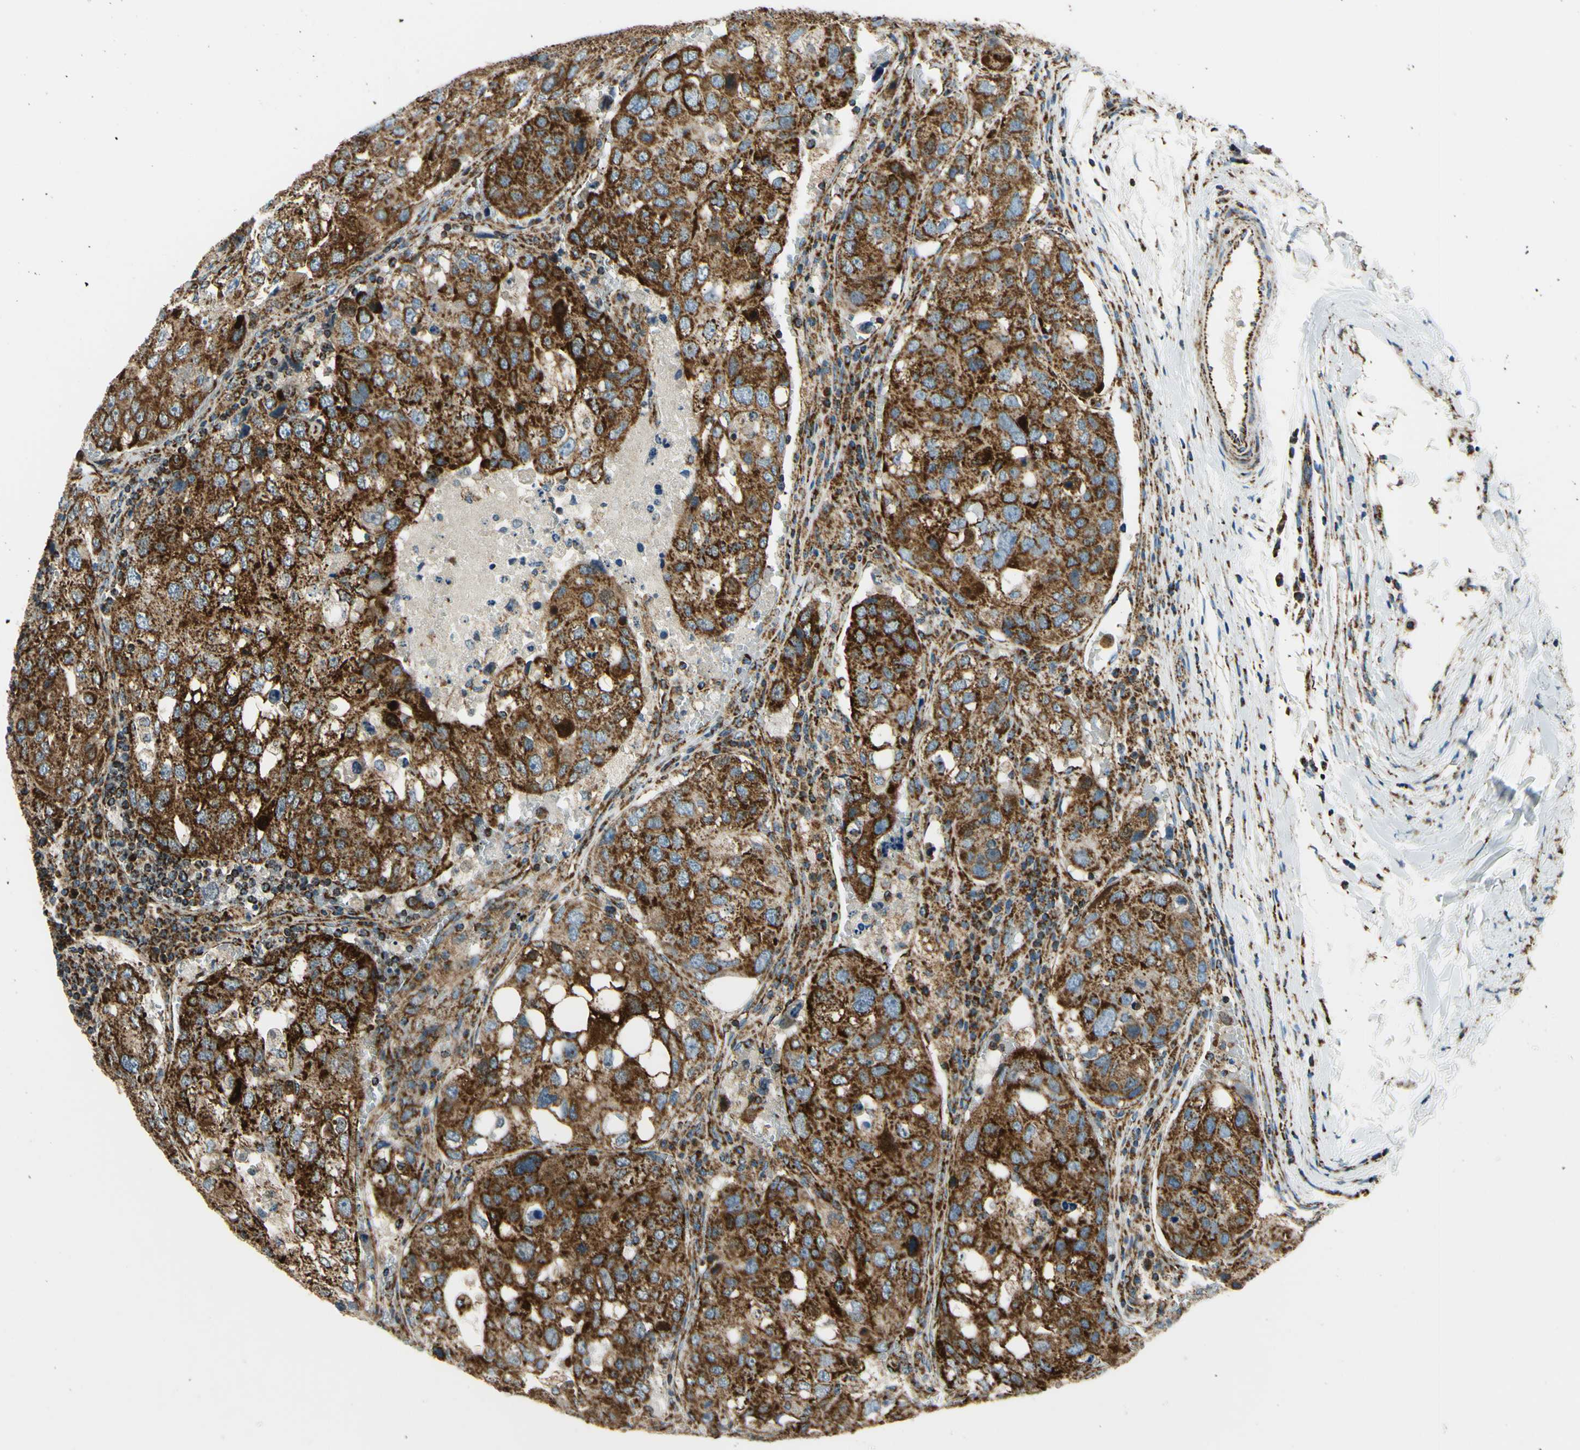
{"staining": {"intensity": "strong", "quantity": ">75%", "location": "cytoplasmic/membranous"}, "tissue": "urothelial cancer", "cell_type": "Tumor cells", "image_type": "cancer", "snomed": [{"axis": "morphology", "description": "Urothelial carcinoma, High grade"}, {"axis": "topography", "description": "Lymph node"}, {"axis": "topography", "description": "Urinary bladder"}], "caption": "Protein analysis of urothelial carcinoma (high-grade) tissue displays strong cytoplasmic/membranous positivity in about >75% of tumor cells. The protein of interest is stained brown, and the nuclei are stained in blue (DAB IHC with brightfield microscopy, high magnification).", "gene": "MAVS", "patient": {"sex": "male", "age": 51}}